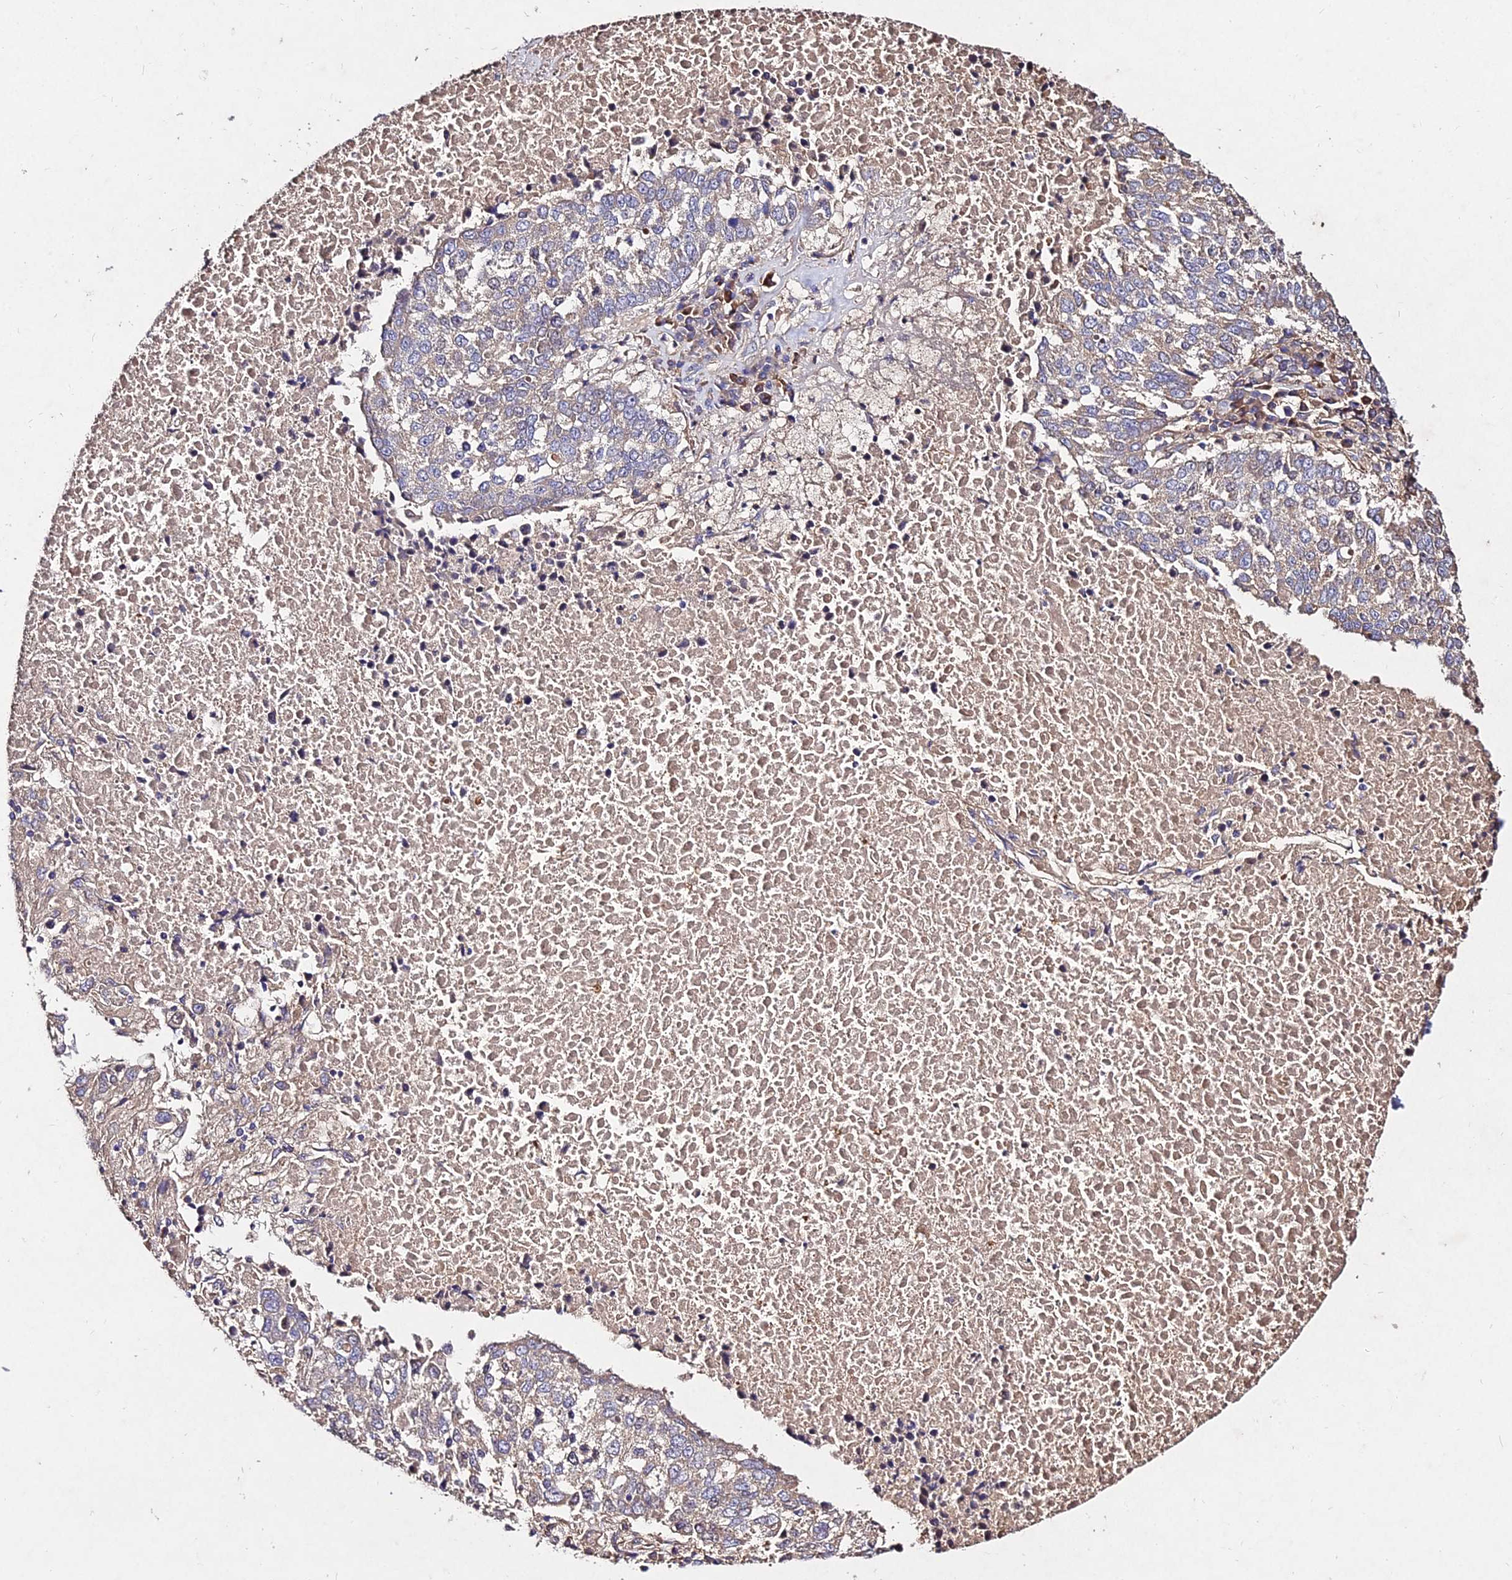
{"staining": {"intensity": "weak", "quantity": "<25%", "location": "cytoplasmic/membranous"}, "tissue": "lung cancer", "cell_type": "Tumor cells", "image_type": "cancer", "snomed": [{"axis": "morphology", "description": "Squamous cell carcinoma, NOS"}, {"axis": "topography", "description": "Lung"}], "caption": "An immunohistochemistry micrograph of squamous cell carcinoma (lung) is shown. There is no staining in tumor cells of squamous cell carcinoma (lung).", "gene": "AP3M2", "patient": {"sex": "male", "age": 73}}